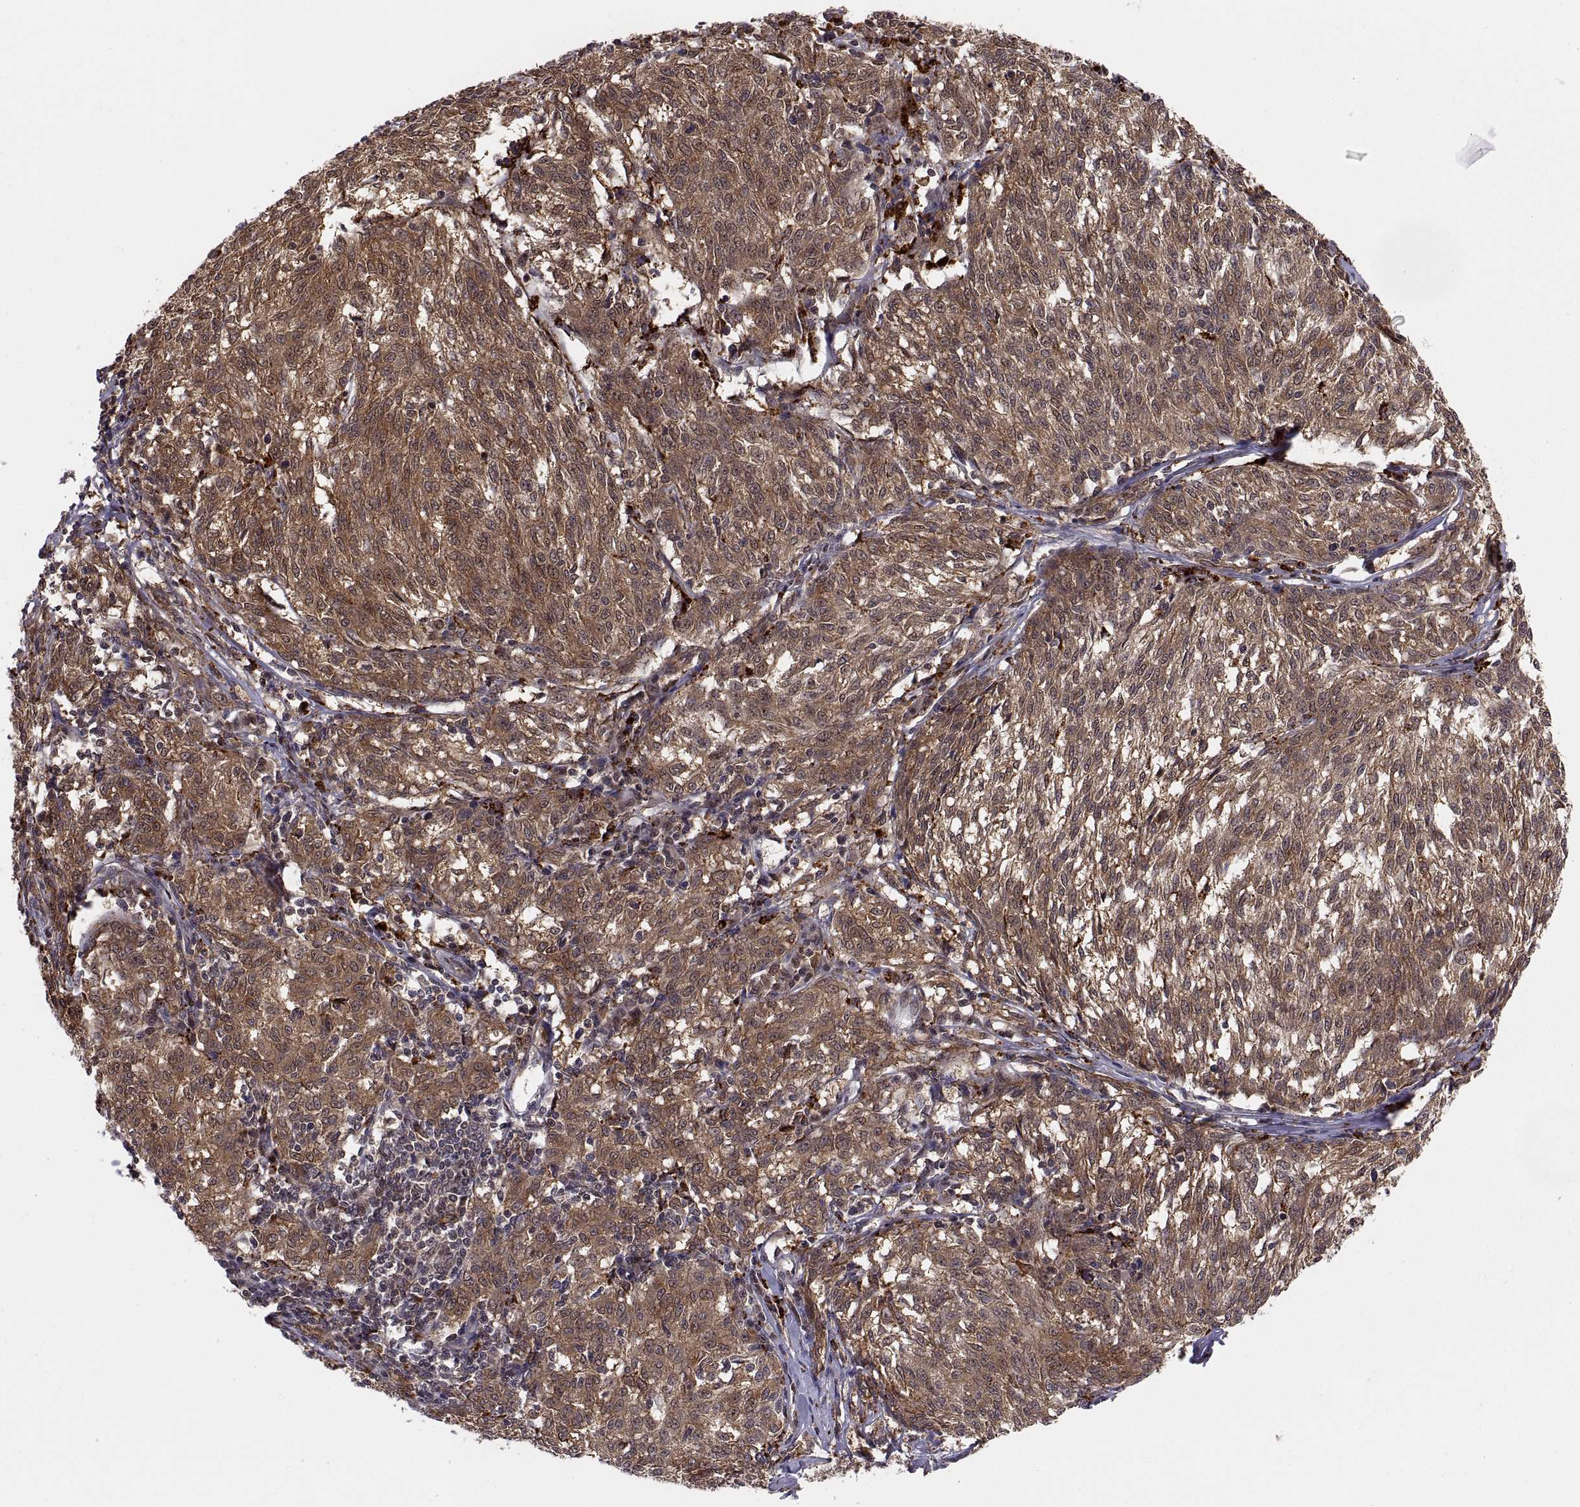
{"staining": {"intensity": "strong", "quantity": ">75%", "location": "cytoplasmic/membranous"}, "tissue": "melanoma", "cell_type": "Tumor cells", "image_type": "cancer", "snomed": [{"axis": "morphology", "description": "Malignant melanoma, NOS"}, {"axis": "topography", "description": "Skin"}], "caption": "Immunohistochemical staining of human malignant melanoma displays high levels of strong cytoplasmic/membranous positivity in about >75% of tumor cells.", "gene": "PSMC2", "patient": {"sex": "female", "age": 72}}